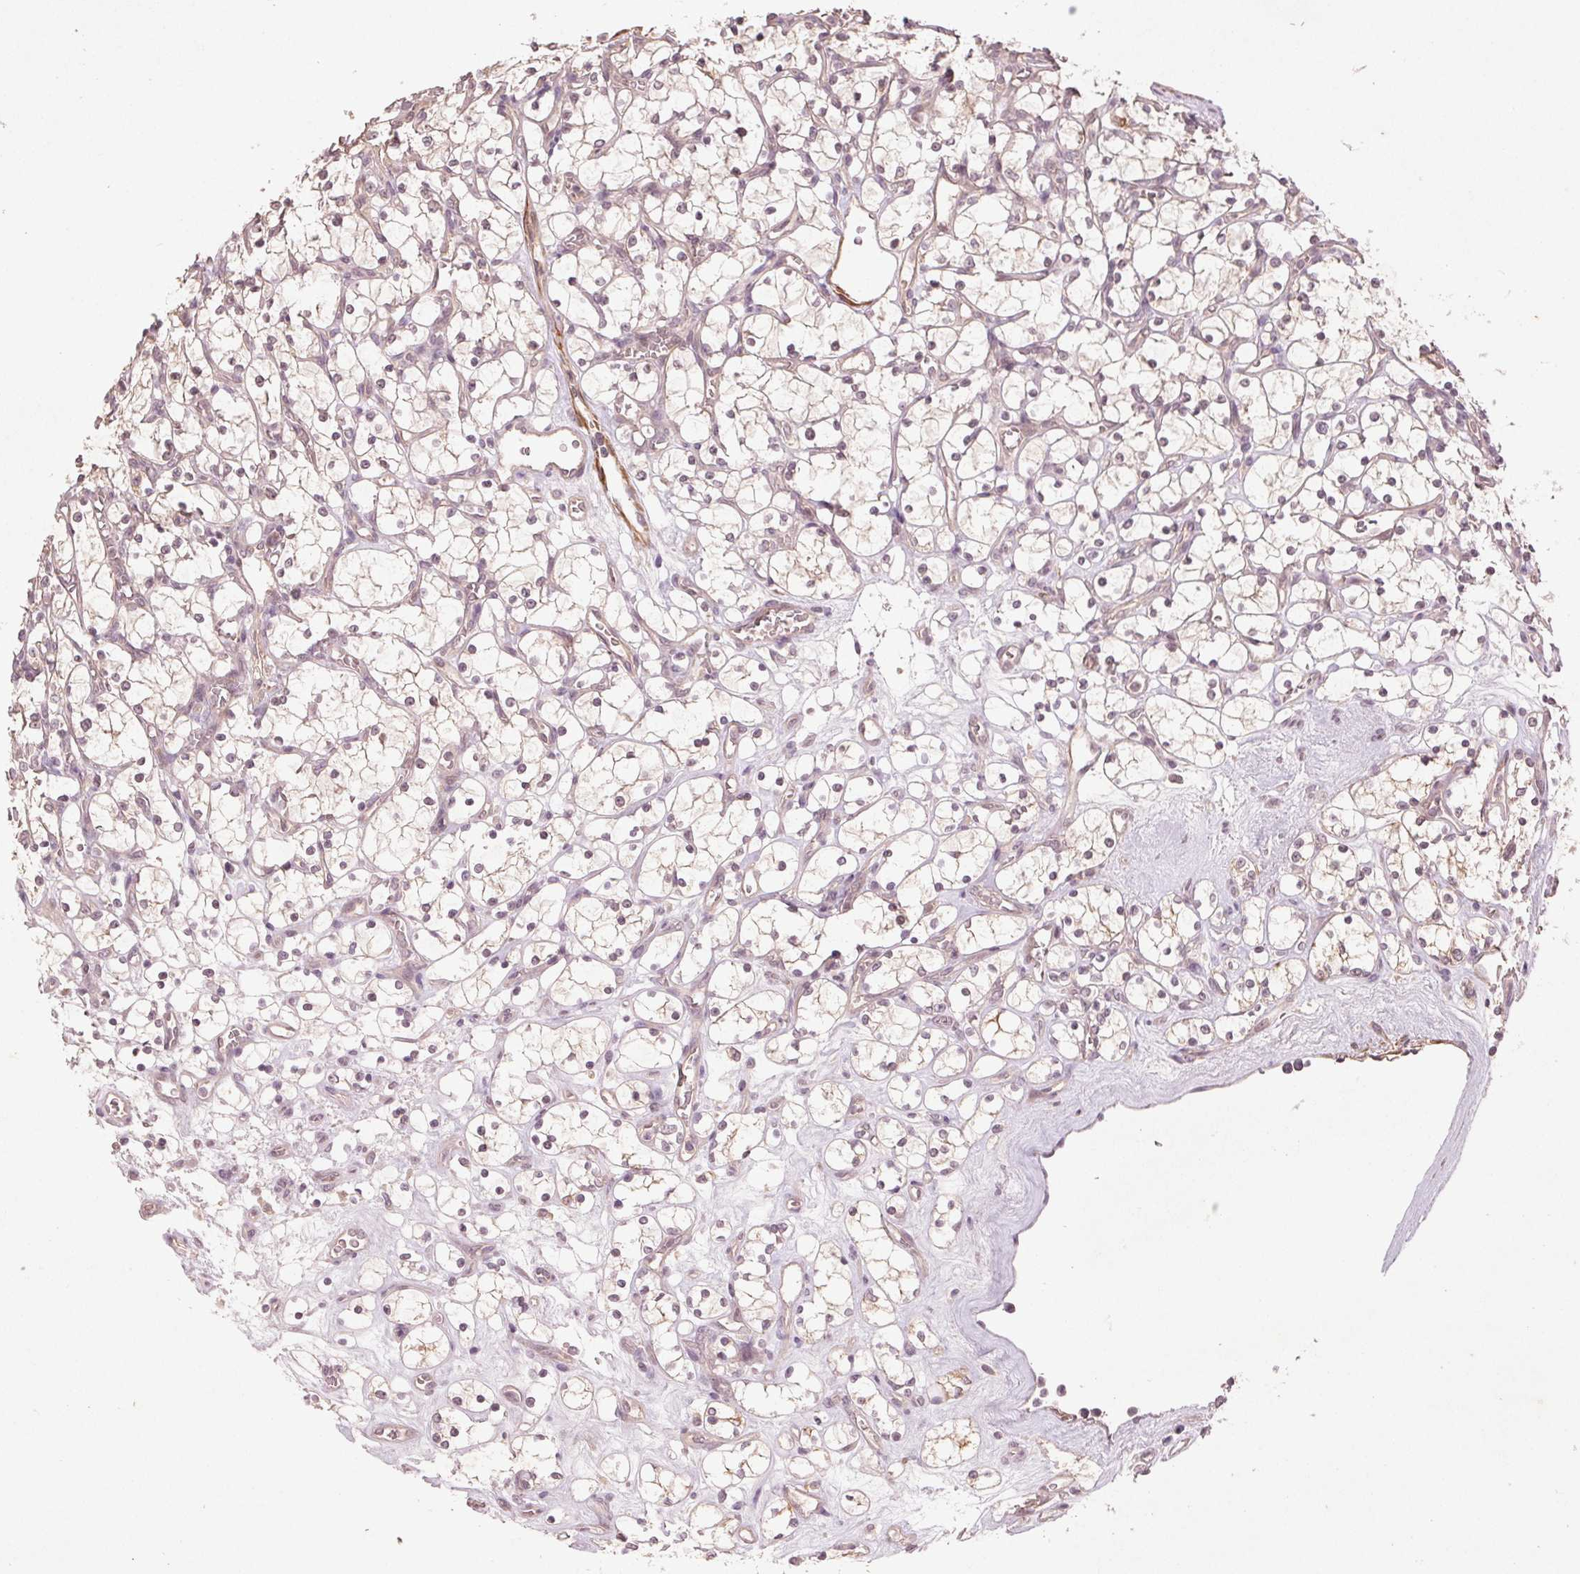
{"staining": {"intensity": "negative", "quantity": "none", "location": "none"}, "tissue": "renal cancer", "cell_type": "Tumor cells", "image_type": "cancer", "snomed": [{"axis": "morphology", "description": "Adenocarcinoma, NOS"}, {"axis": "topography", "description": "Kidney"}], "caption": "IHC photomicrograph of human adenocarcinoma (renal) stained for a protein (brown), which reveals no positivity in tumor cells. Nuclei are stained in blue.", "gene": "SMLR1", "patient": {"sex": "female", "age": 69}}